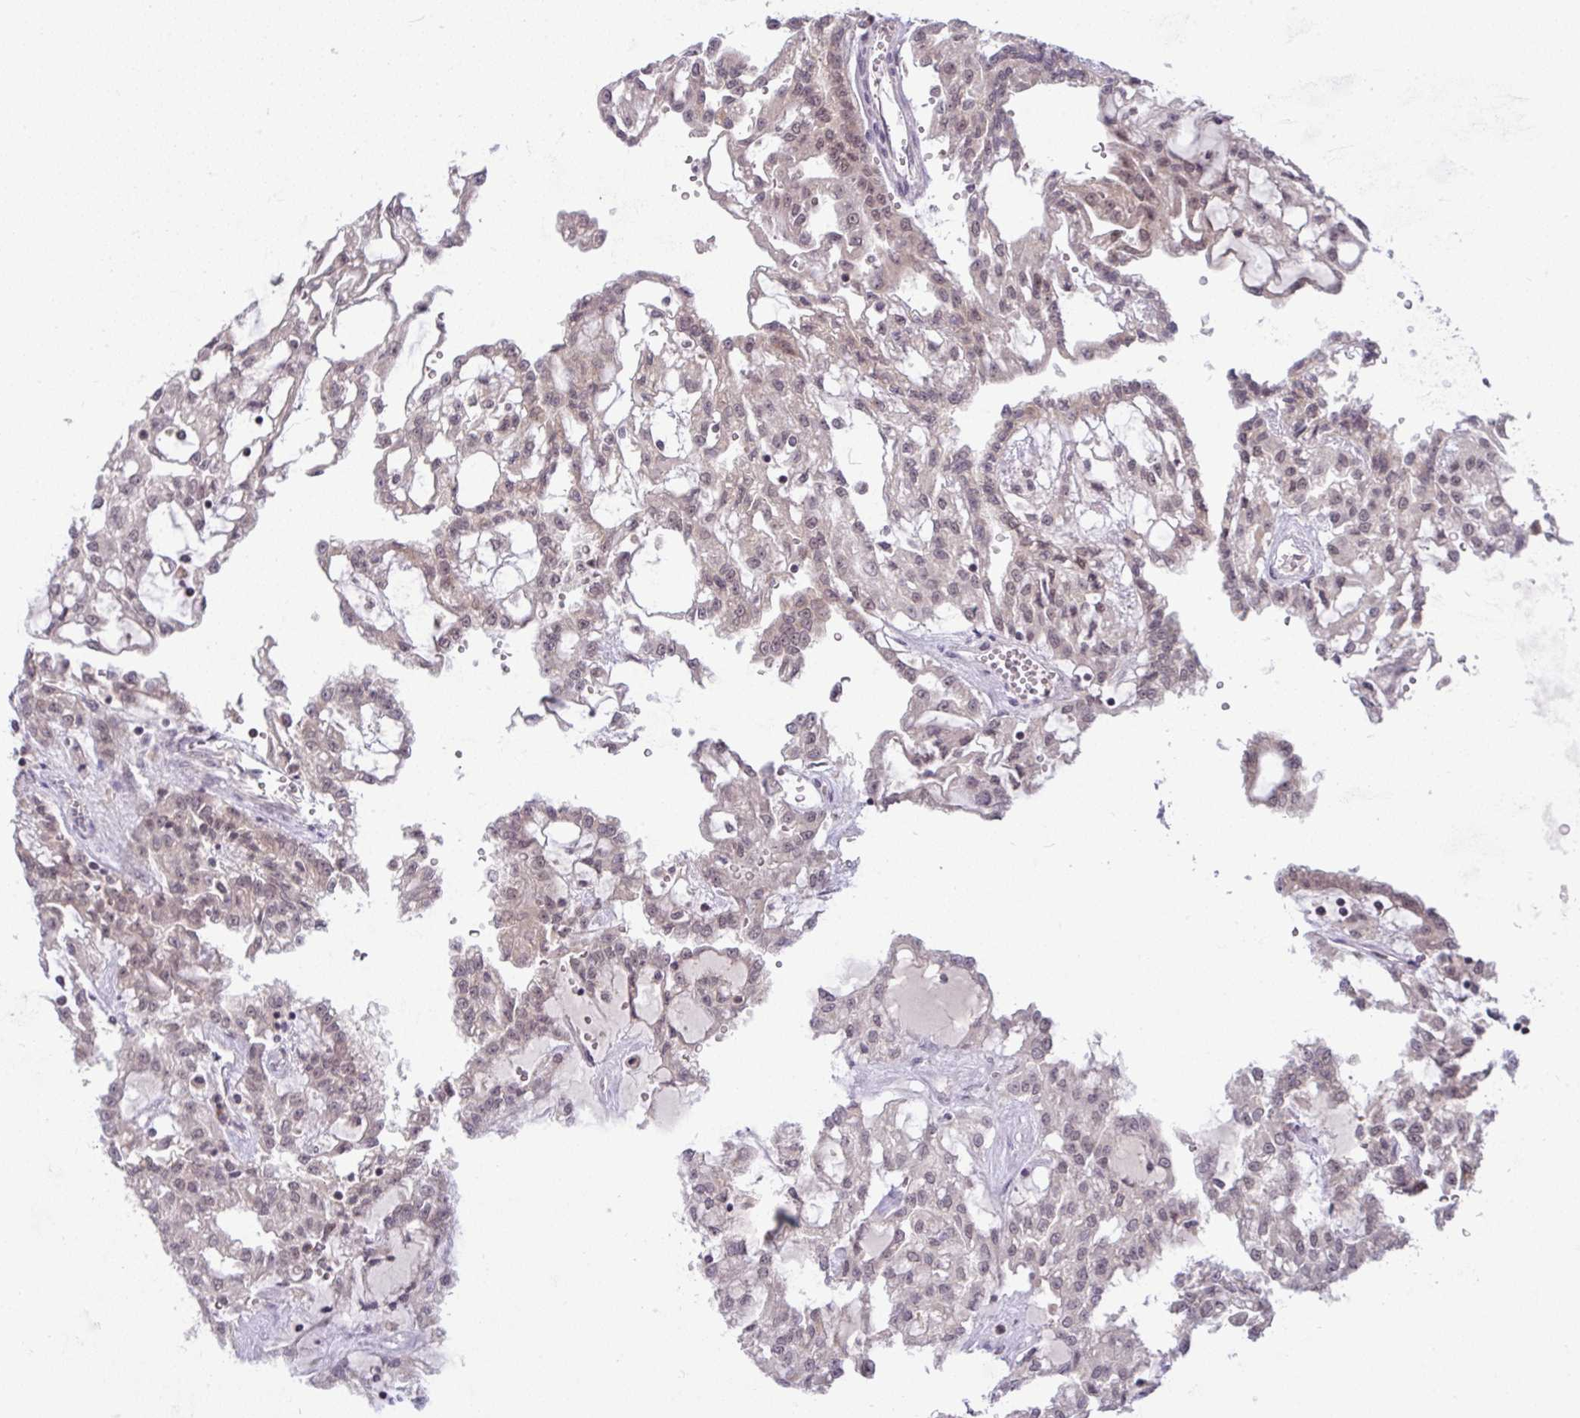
{"staining": {"intensity": "weak", "quantity": "25%-75%", "location": "cytoplasmic/membranous,nuclear"}, "tissue": "renal cancer", "cell_type": "Tumor cells", "image_type": "cancer", "snomed": [{"axis": "morphology", "description": "Adenocarcinoma, NOS"}, {"axis": "topography", "description": "Kidney"}], "caption": "This is an image of IHC staining of adenocarcinoma (renal), which shows weak expression in the cytoplasmic/membranous and nuclear of tumor cells.", "gene": "KLF2", "patient": {"sex": "male", "age": 63}}